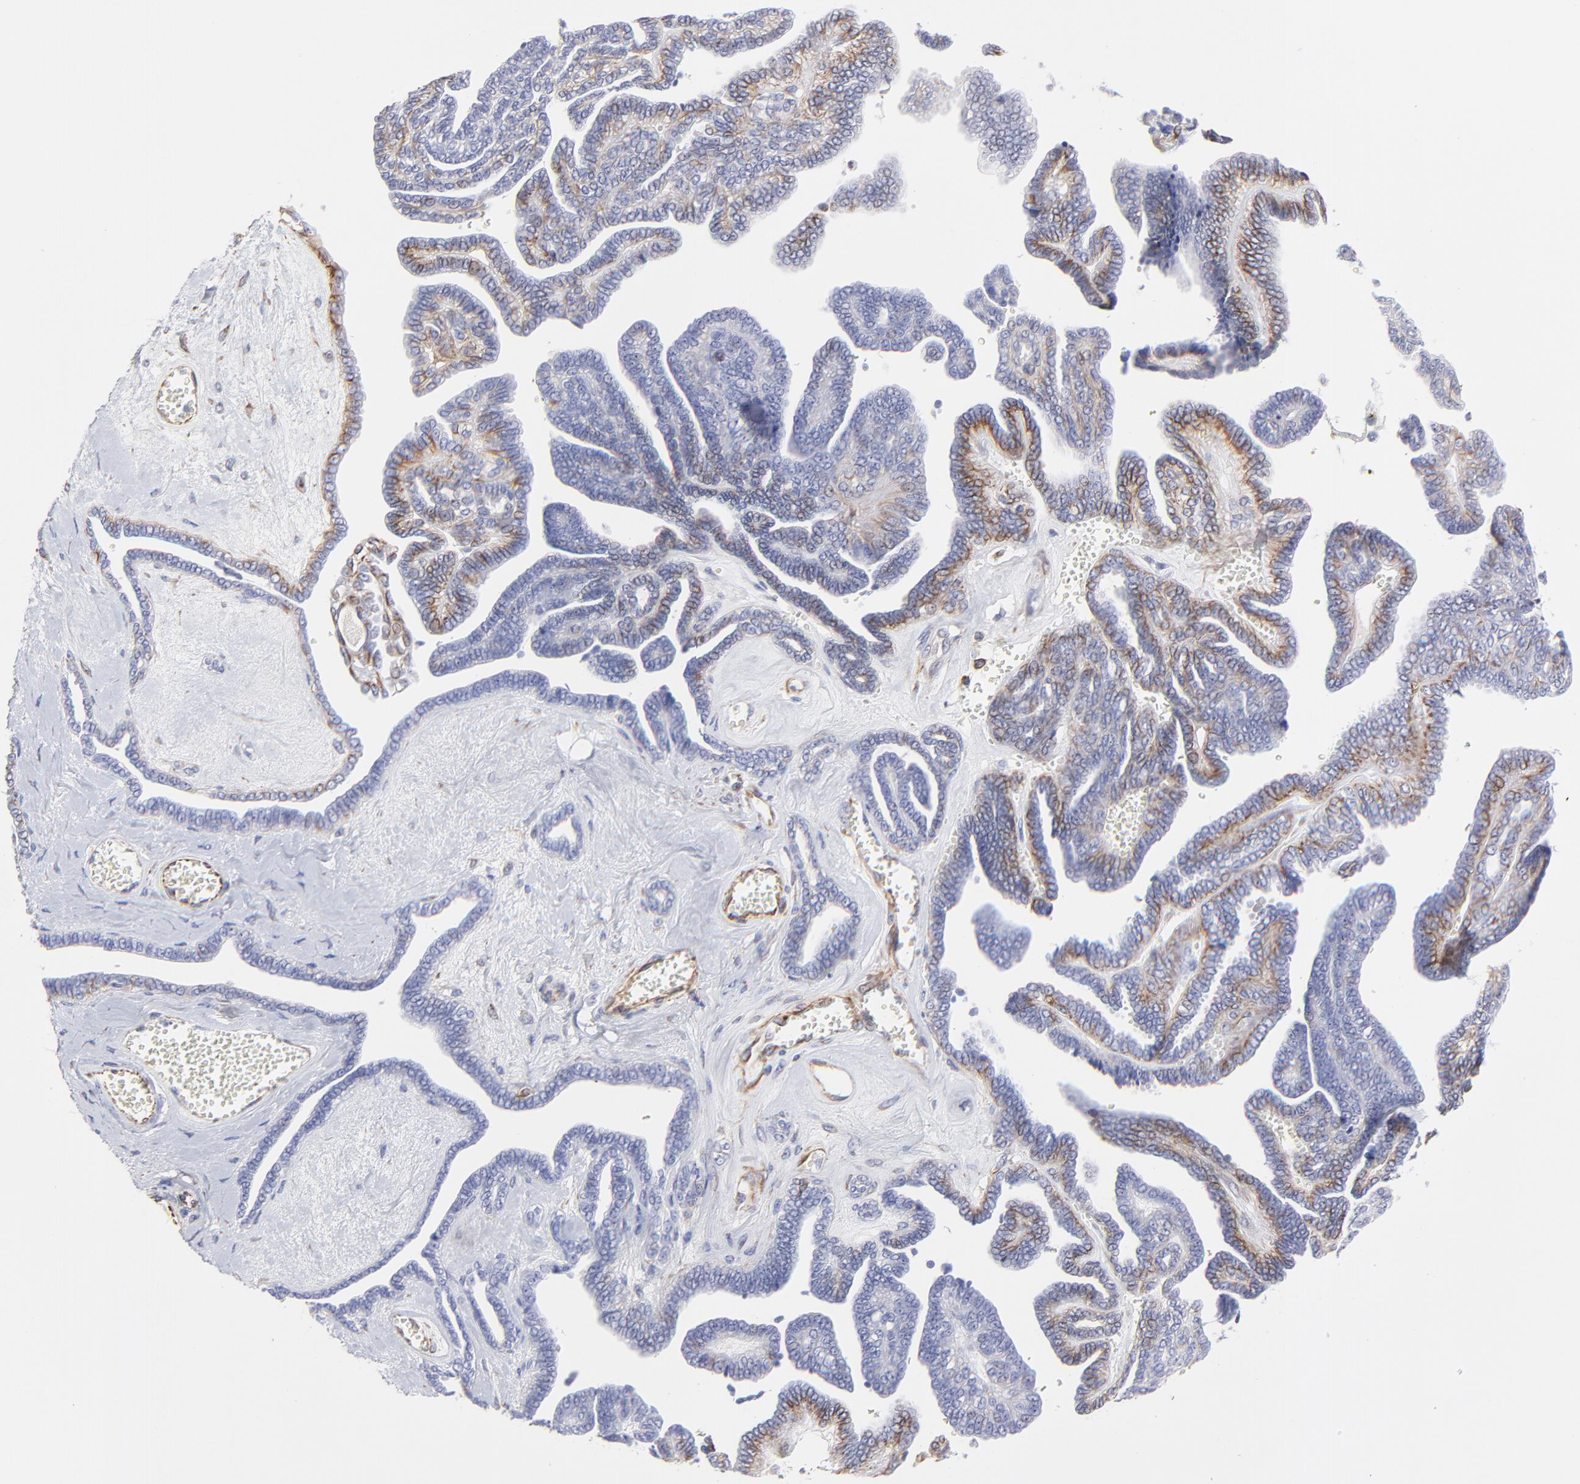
{"staining": {"intensity": "moderate", "quantity": "<25%", "location": "cytoplasmic/membranous"}, "tissue": "ovarian cancer", "cell_type": "Tumor cells", "image_type": "cancer", "snomed": [{"axis": "morphology", "description": "Cystadenocarcinoma, serous, NOS"}, {"axis": "topography", "description": "Ovary"}], "caption": "Tumor cells demonstrate low levels of moderate cytoplasmic/membranous positivity in about <25% of cells in human serous cystadenocarcinoma (ovarian).", "gene": "COX8C", "patient": {"sex": "female", "age": 71}}